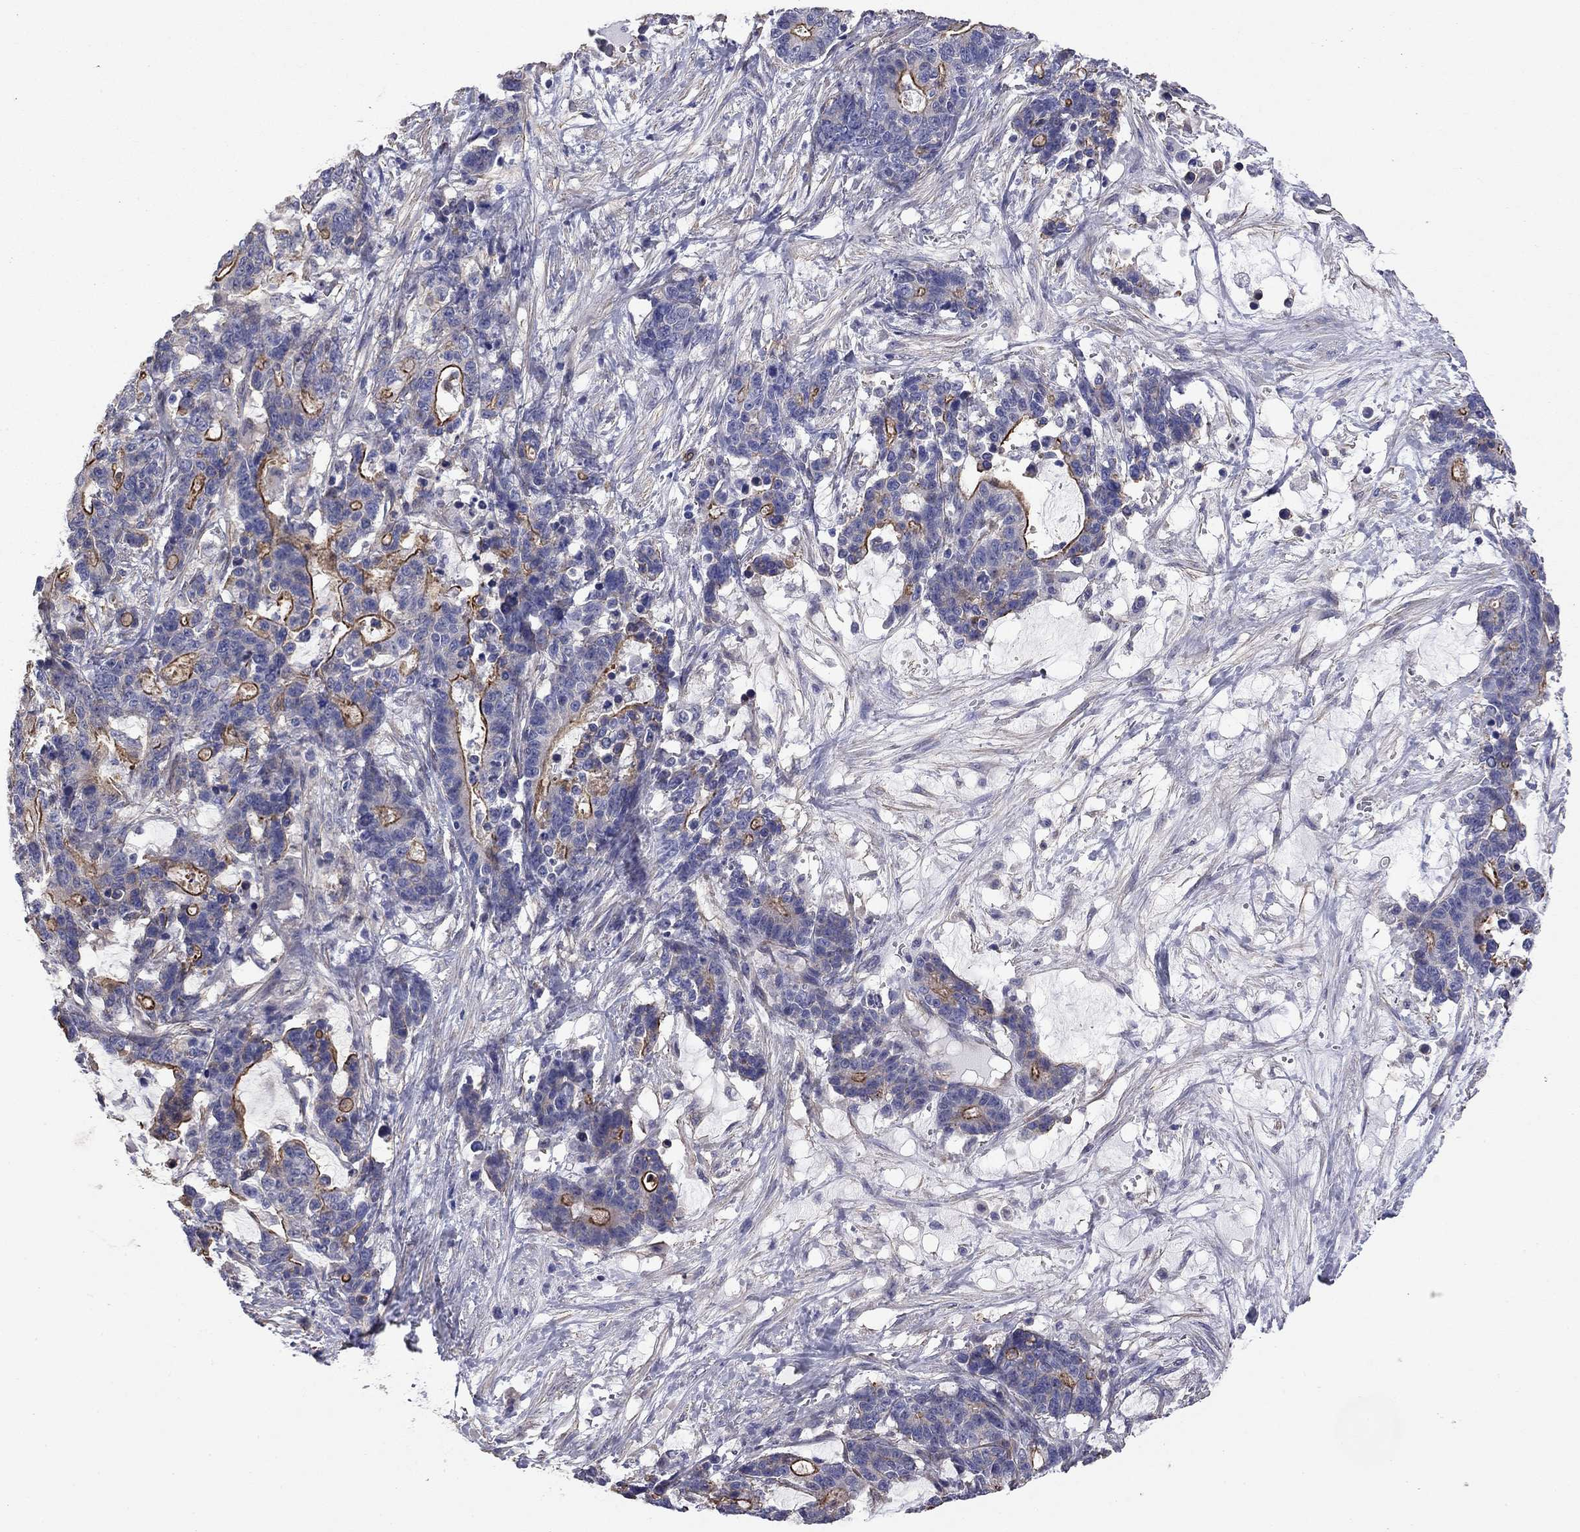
{"staining": {"intensity": "strong", "quantity": "<25%", "location": "cytoplasmic/membranous"}, "tissue": "stomach cancer", "cell_type": "Tumor cells", "image_type": "cancer", "snomed": [{"axis": "morphology", "description": "Normal tissue, NOS"}, {"axis": "morphology", "description": "Adenocarcinoma, NOS"}, {"axis": "topography", "description": "Stomach"}], "caption": "This photomicrograph shows IHC staining of human stomach cancer (adenocarcinoma), with medium strong cytoplasmic/membranous expression in about <25% of tumor cells.", "gene": "TCHH", "patient": {"sex": "female", "age": 64}}